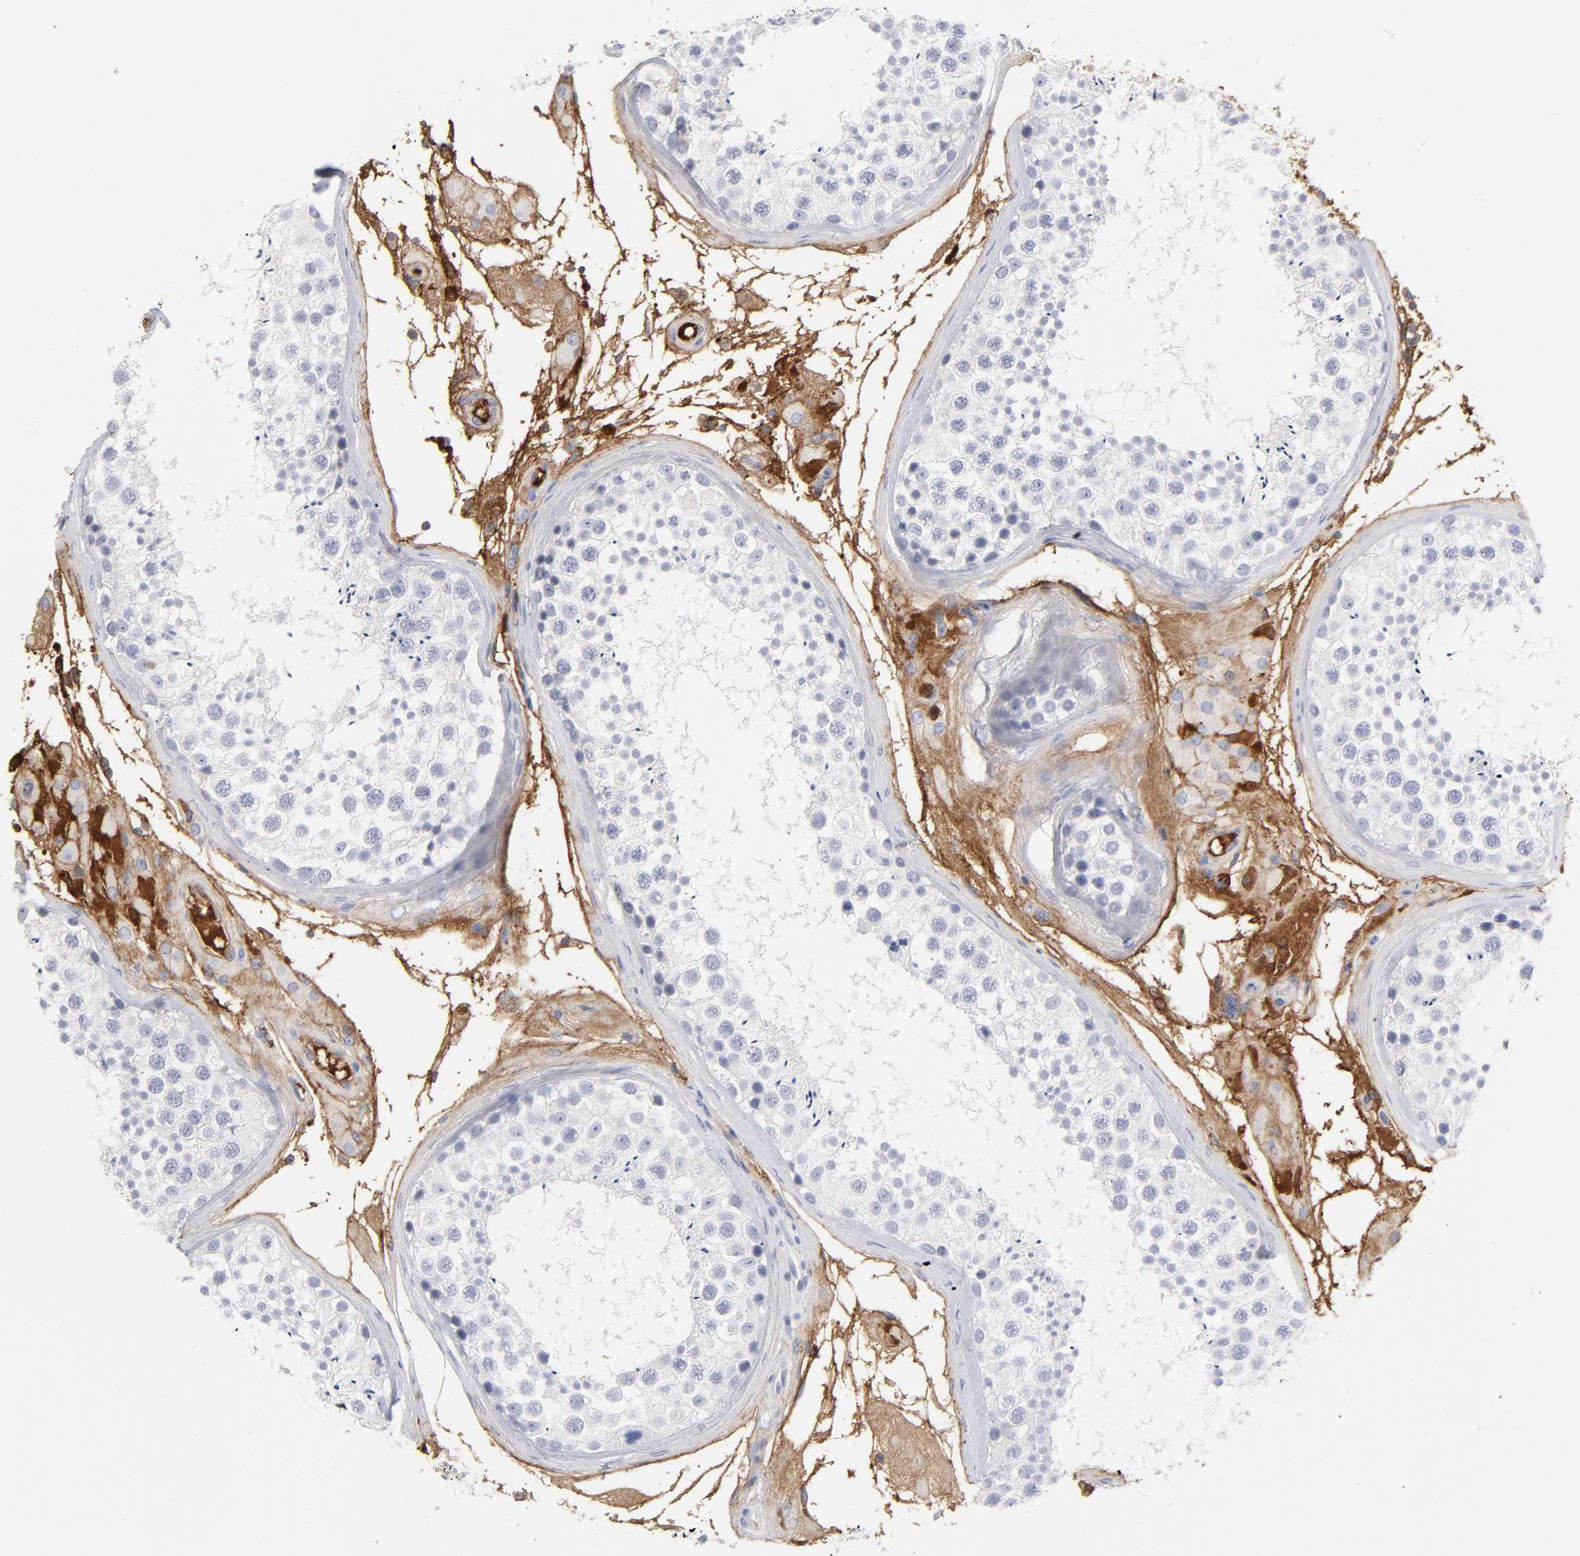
{"staining": {"intensity": "negative", "quantity": "none", "location": "none"}, "tissue": "testis", "cell_type": "Cells in seminiferous ducts", "image_type": "normal", "snomed": [{"axis": "morphology", "description": "Normal tissue, NOS"}, {"axis": "topography", "description": "Testis"}], "caption": "Immunohistochemistry (IHC) micrograph of unremarkable human testis stained for a protein (brown), which demonstrates no staining in cells in seminiferous ducts.", "gene": "PLAT", "patient": {"sex": "male", "age": 46}}